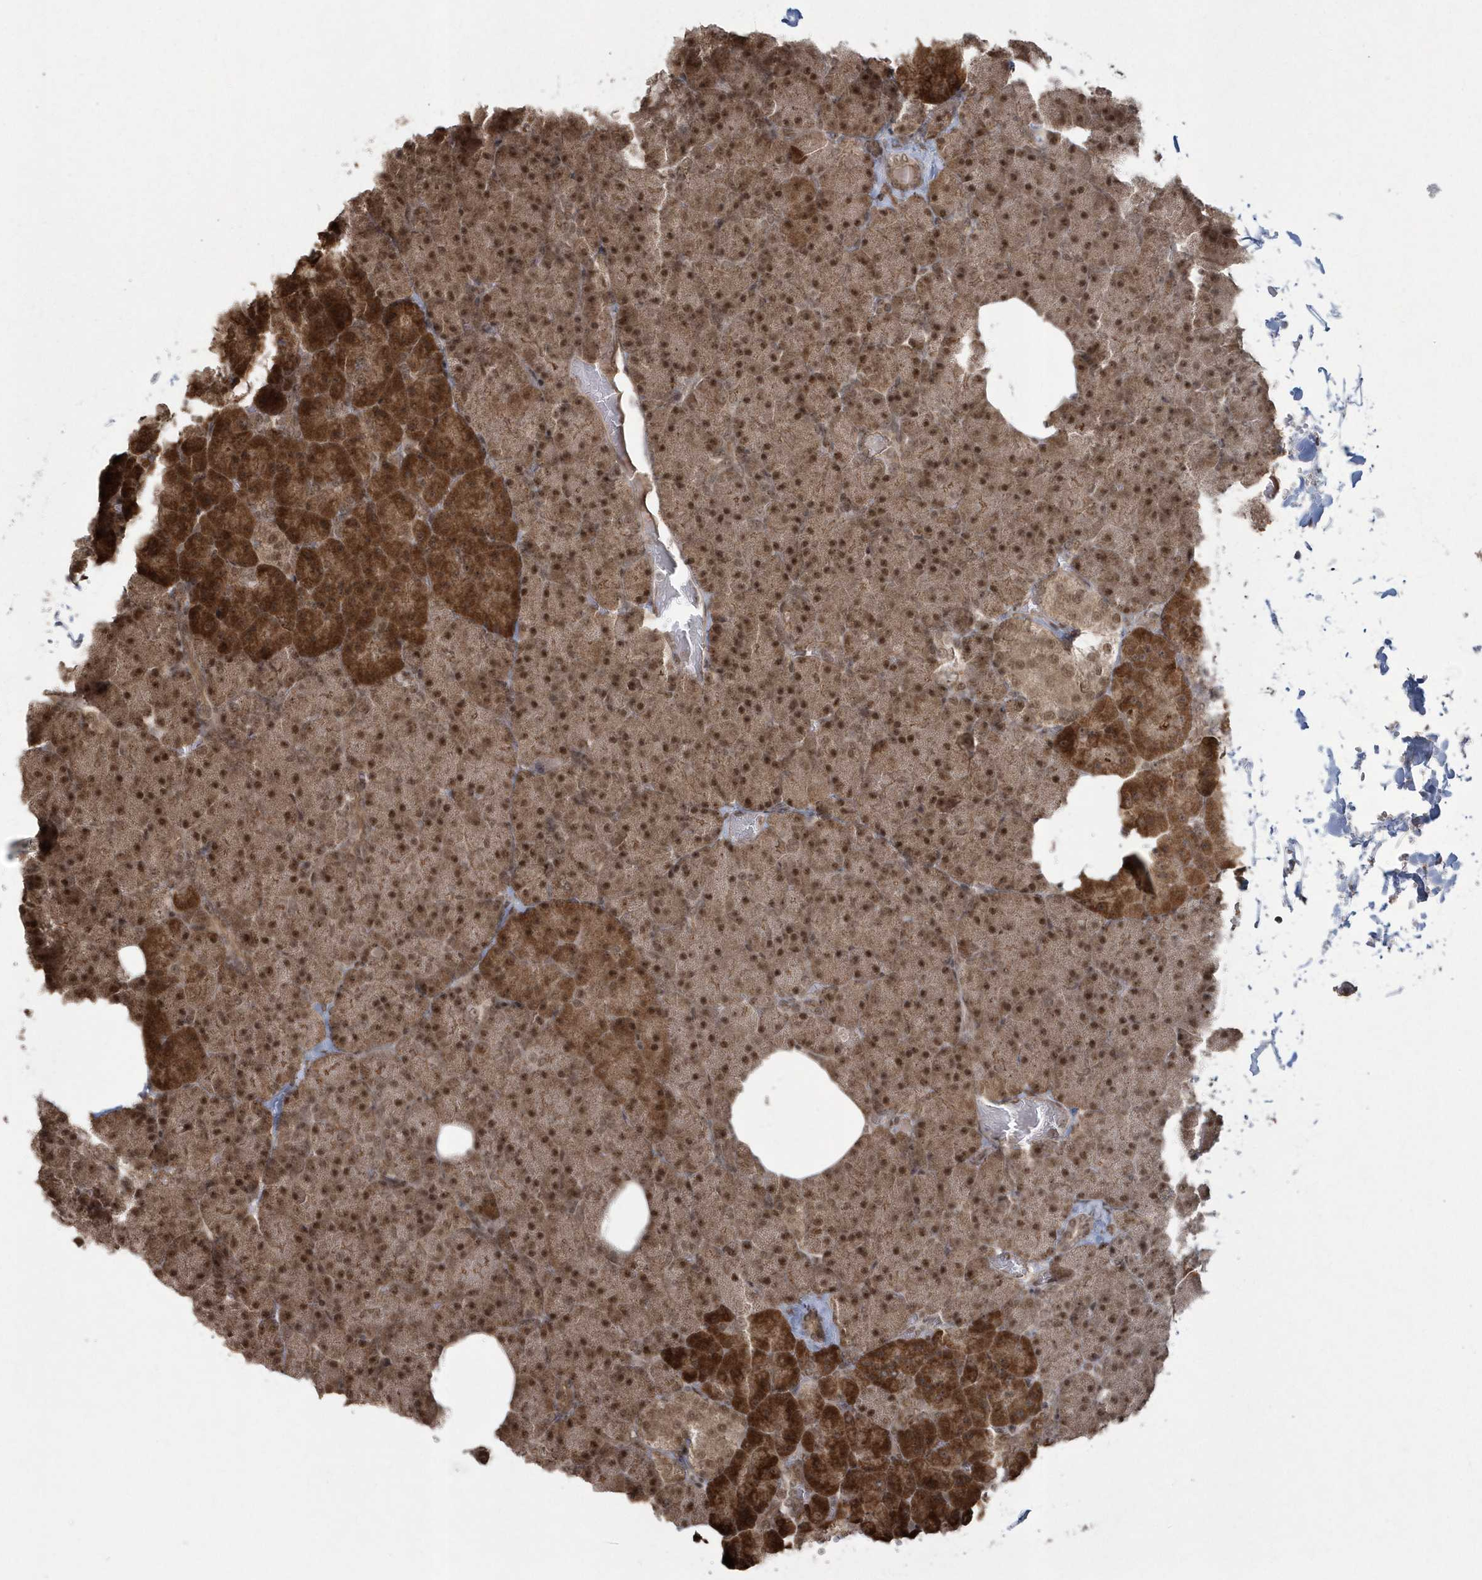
{"staining": {"intensity": "moderate", "quantity": ">75%", "location": "cytoplasmic/membranous,nuclear"}, "tissue": "pancreas", "cell_type": "Exocrine glandular cells", "image_type": "normal", "snomed": [{"axis": "morphology", "description": "Normal tissue, NOS"}, {"axis": "topography", "description": "Pancreas"}], "caption": "The immunohistochemical stain highlights moderate cytoplasmic/membranous,nuclear expression in exocrine glandular cells of normal pancreas. (DAB (3,3'-diaminobenzidine) IHC, brown staining for protein, blue staining for nuclei).", "gene": "EPB41L4A", "patient": {"sex": "female", "age": 35}}